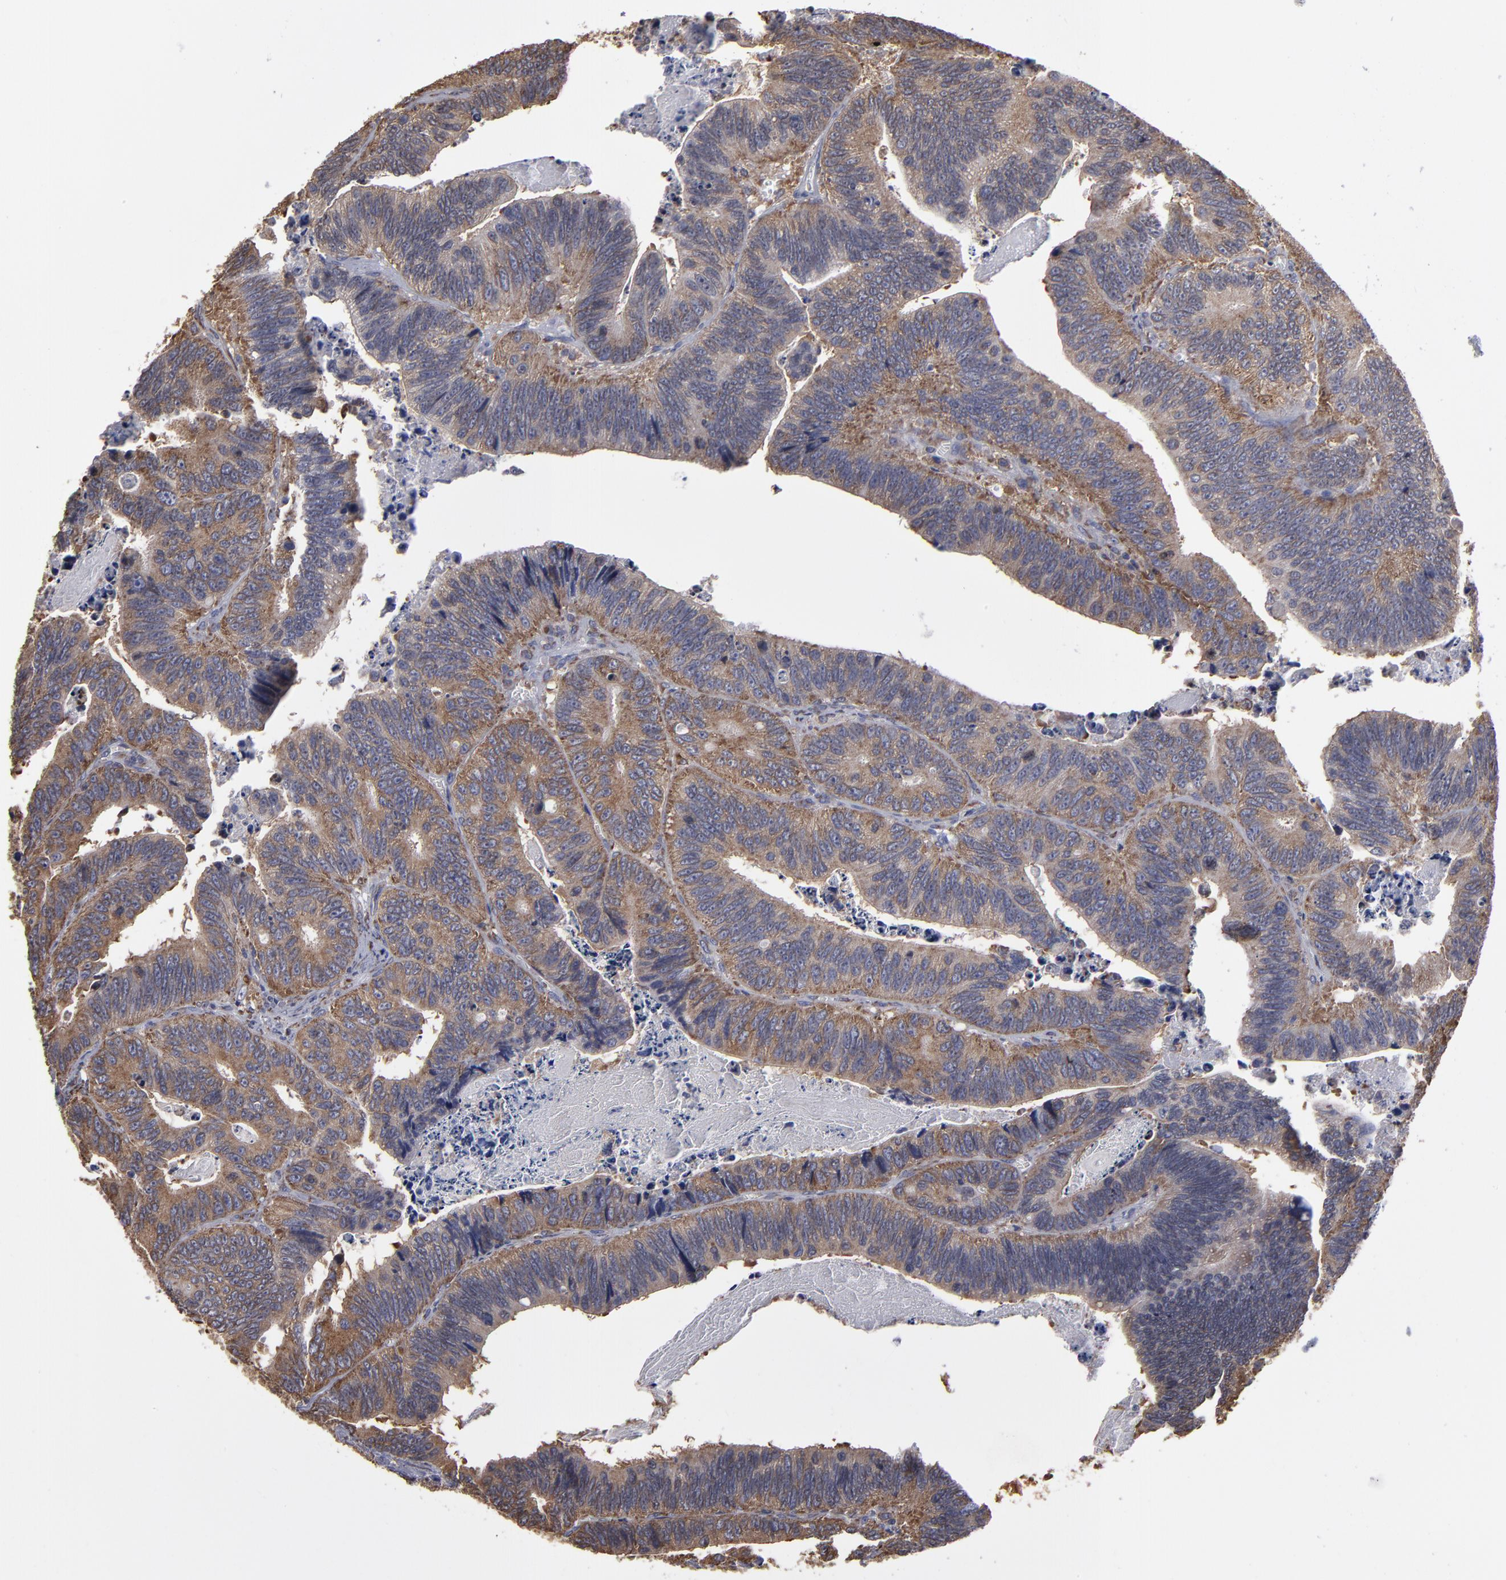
{"staining": {"intensity": "moderate", "quantity": ">75%", "location": "cytoplasmic/membranous"}, "tissue": "colorectal cancer", "cell_type": "Tumor cells", "image_type": "cancer", "snomed": [{"axis": "morphology", "description": "Adenocarcinoma, NOS"}, {"axis": "topography", "description": "Colon"}], "caption": "Approximately >75% of tumor cells in human adenocarcinoma (colorectal) display moderate cytoplasmic/membranous protein staining as visualized by brown immunohistochemical staining.", "gene": "SND1", "patient": {"sex": "male", "age": 72}}